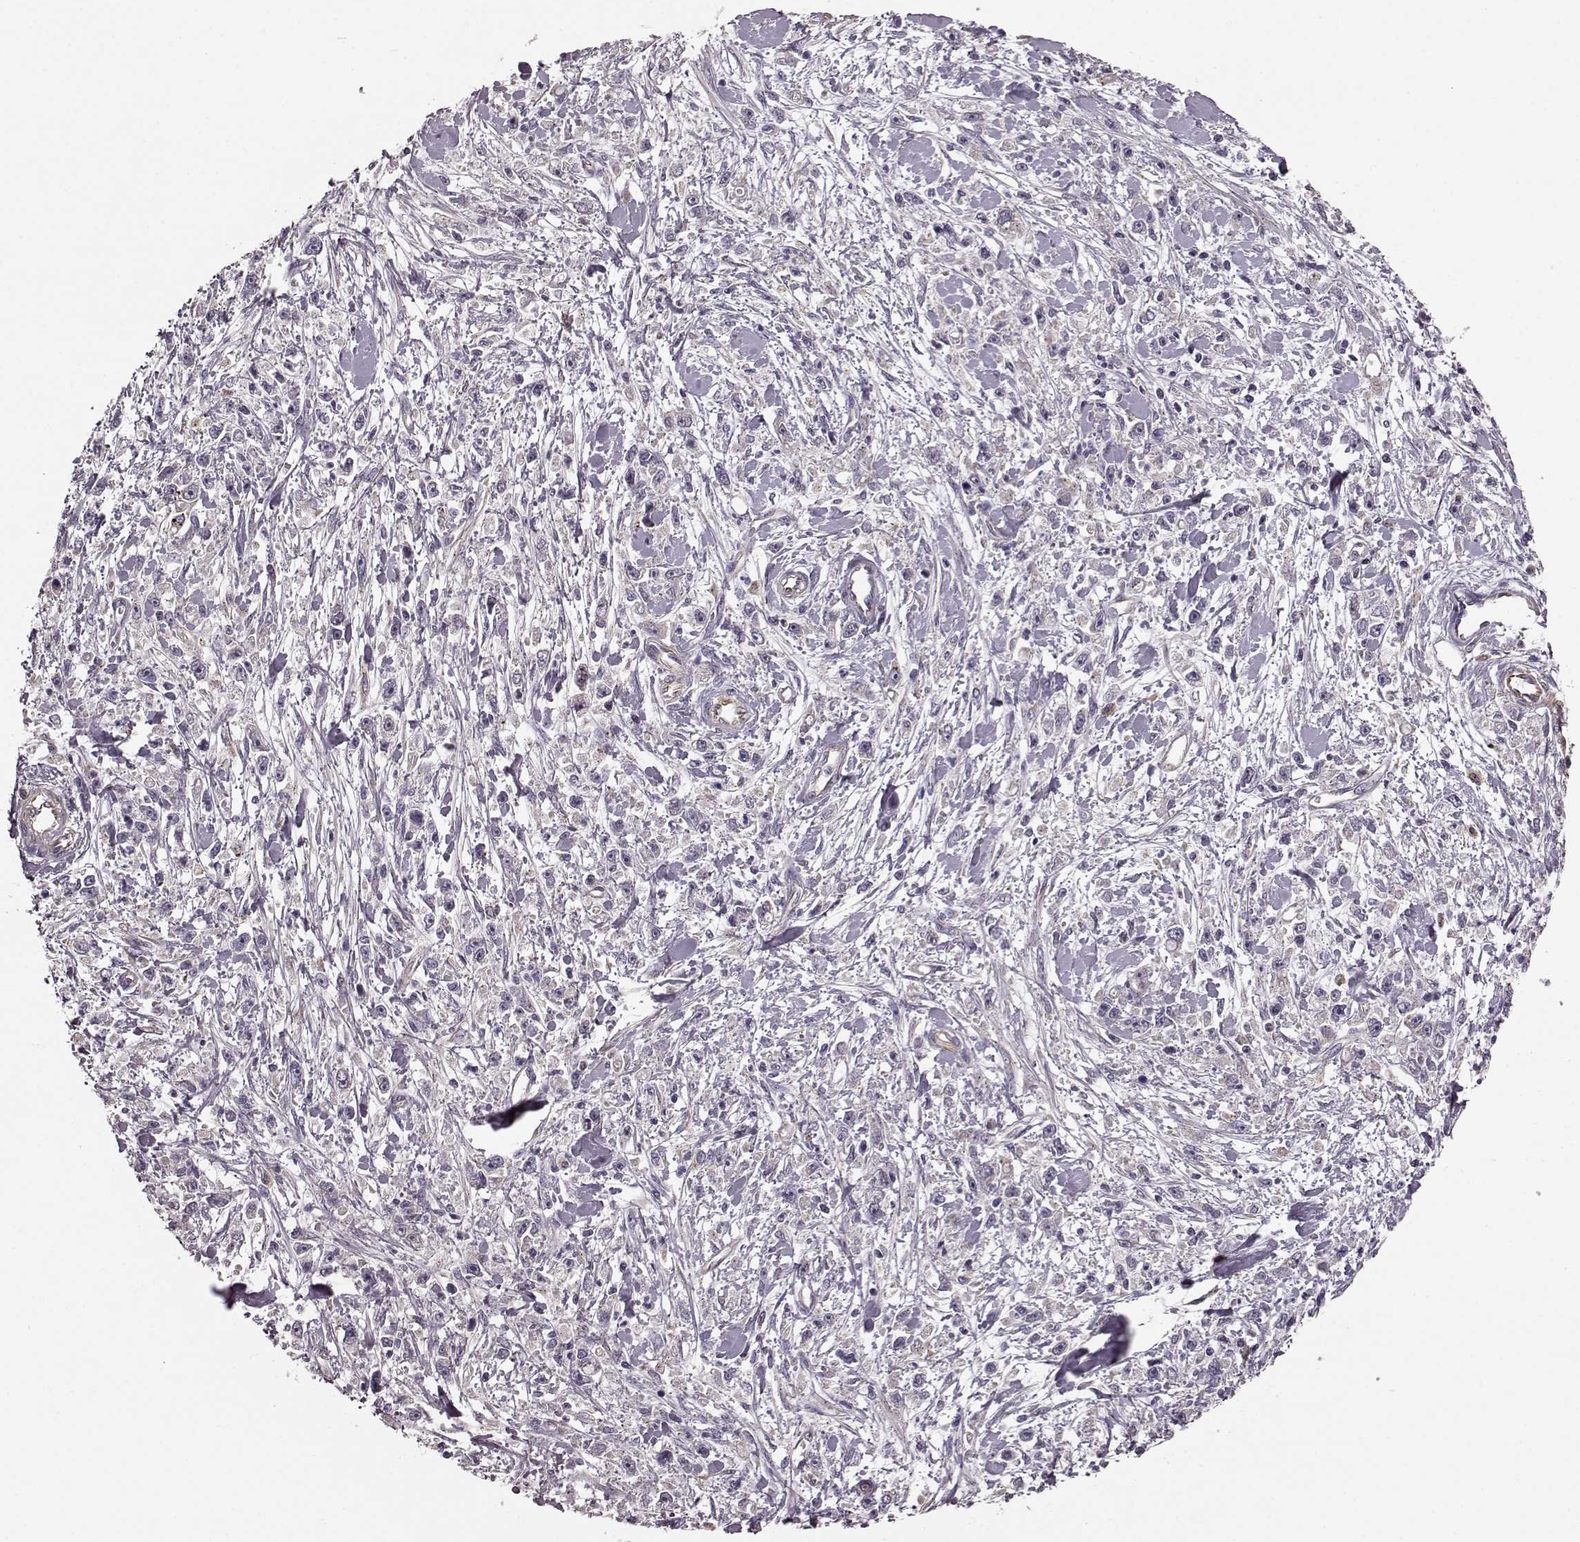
{"staining": {"intensity": "negative", "quantity": "none", "location": "none"}, "tissue": "stomach cancer", "cell_type": "Tumor cells", "image_type": "cancer", "snomed": [{"axis": "morphology", "description": "Adenocarcinoma, NOS"}, {"axis": "topography", "description": "Stomach"}], "caption": "Stomach adenocarcinoma was stained to show a protein in brown. There is no significant staining in tumor cells. Brightfield microscopy of immunohistochemistry stained with DAB (brown) and hematoxylin (blue), captured at high magnification.", "gene": "NTF3", "patient": {"sex": "female", "age": 59}}